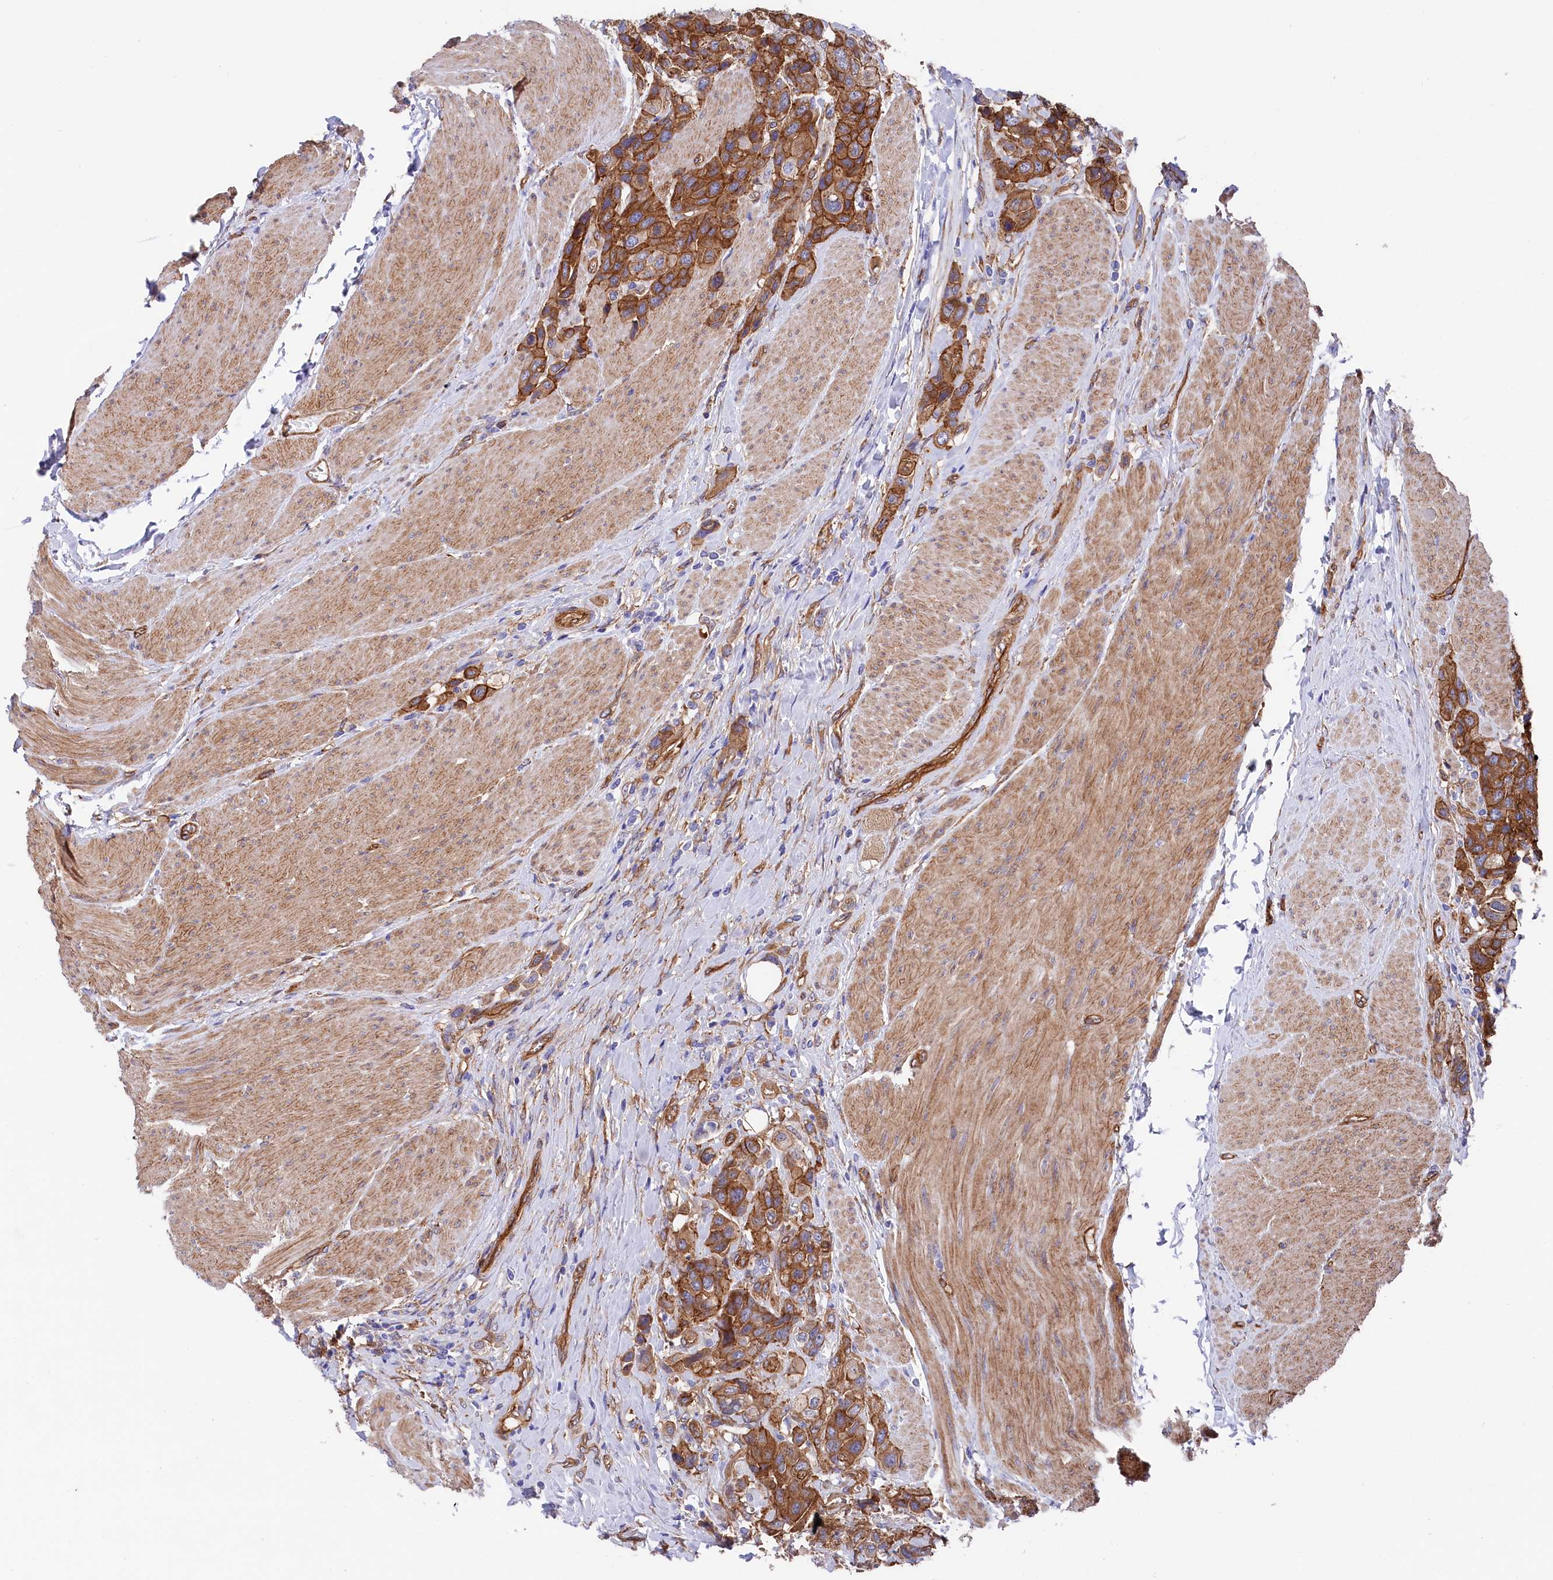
{"staining": {"intensity": "strong", "quantity": ">75%", "location": "cytoplasmic/membranous"}, "tissue": "urothelial cancer", "cell_type": "Tumor cells", "image_type": "cancer", "snomed": [{"axis": "morphology", "description": "Urothelial carcinoma, High grade"}, {"axis": "topography", "description": "Urinary bladder"}], "caption": "A histopathology image of high-grade urothelial carcinoma stained for a protein exhibits strong cytoplasmic/membranous brown staining in tumor cells.", "gene": "TNKS1BP1", "patient": {"sex": "male", "age": 50}}